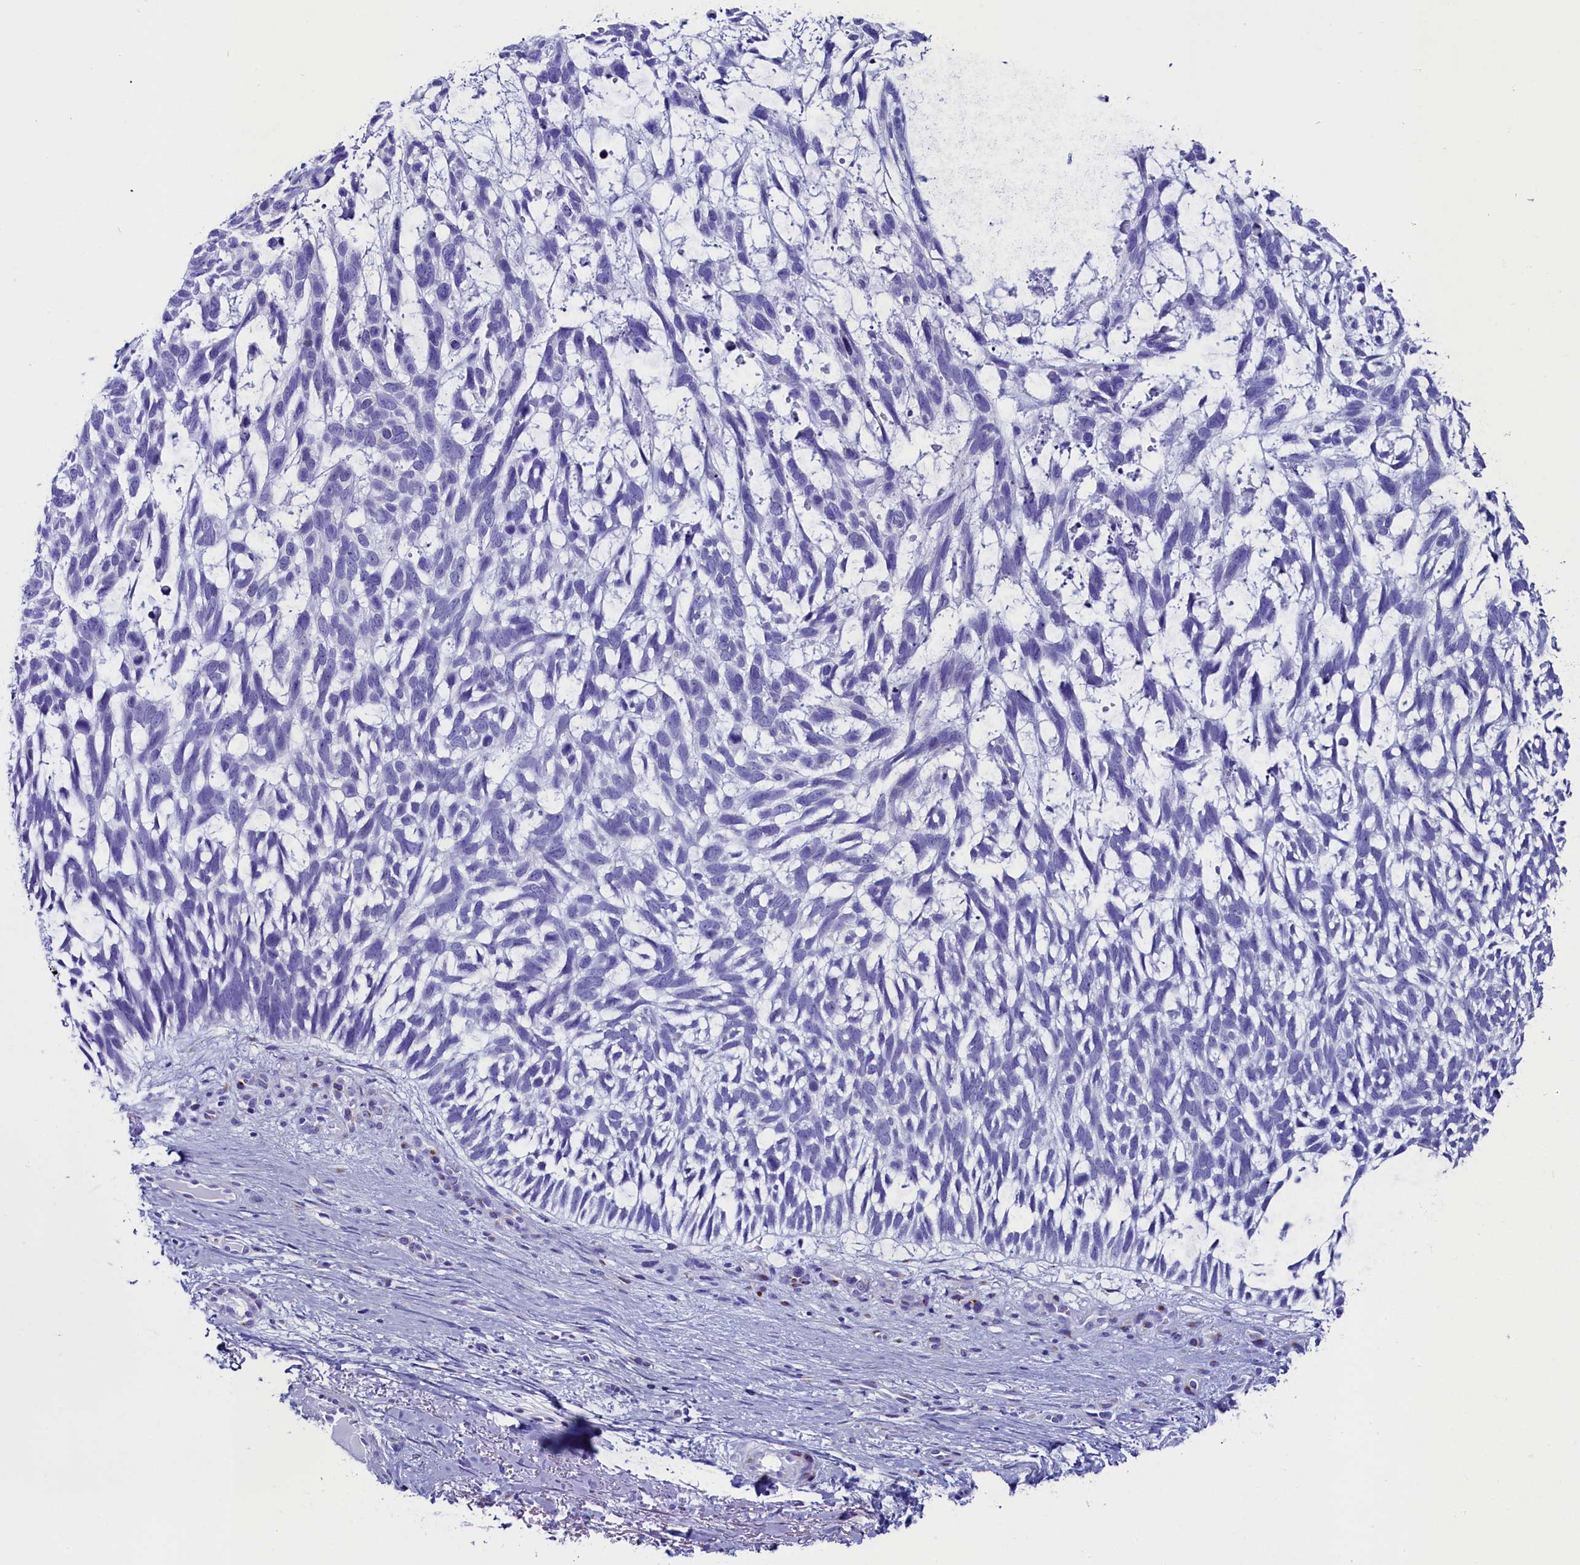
{"staining": {"intensity": "negative", "quantity": "none", "location": "none"}, "tissue": "skin cancer", "cell_type": "Tumor cells", "image_type": "cancer", "snomed": [{"axis": "morphology", "description": "Basal cell carcinoma"}, {"axis": "topography", "description": "Skin"}], "caption": "The micrograph shows no significant expression in tumor cells of skin cancer. The staining is performed using DAB brown chromogen with nuclei counter-stained in using hematoxylin.", "gene": "AP3B2", "patient": {"sex": "male", "age": 88}}